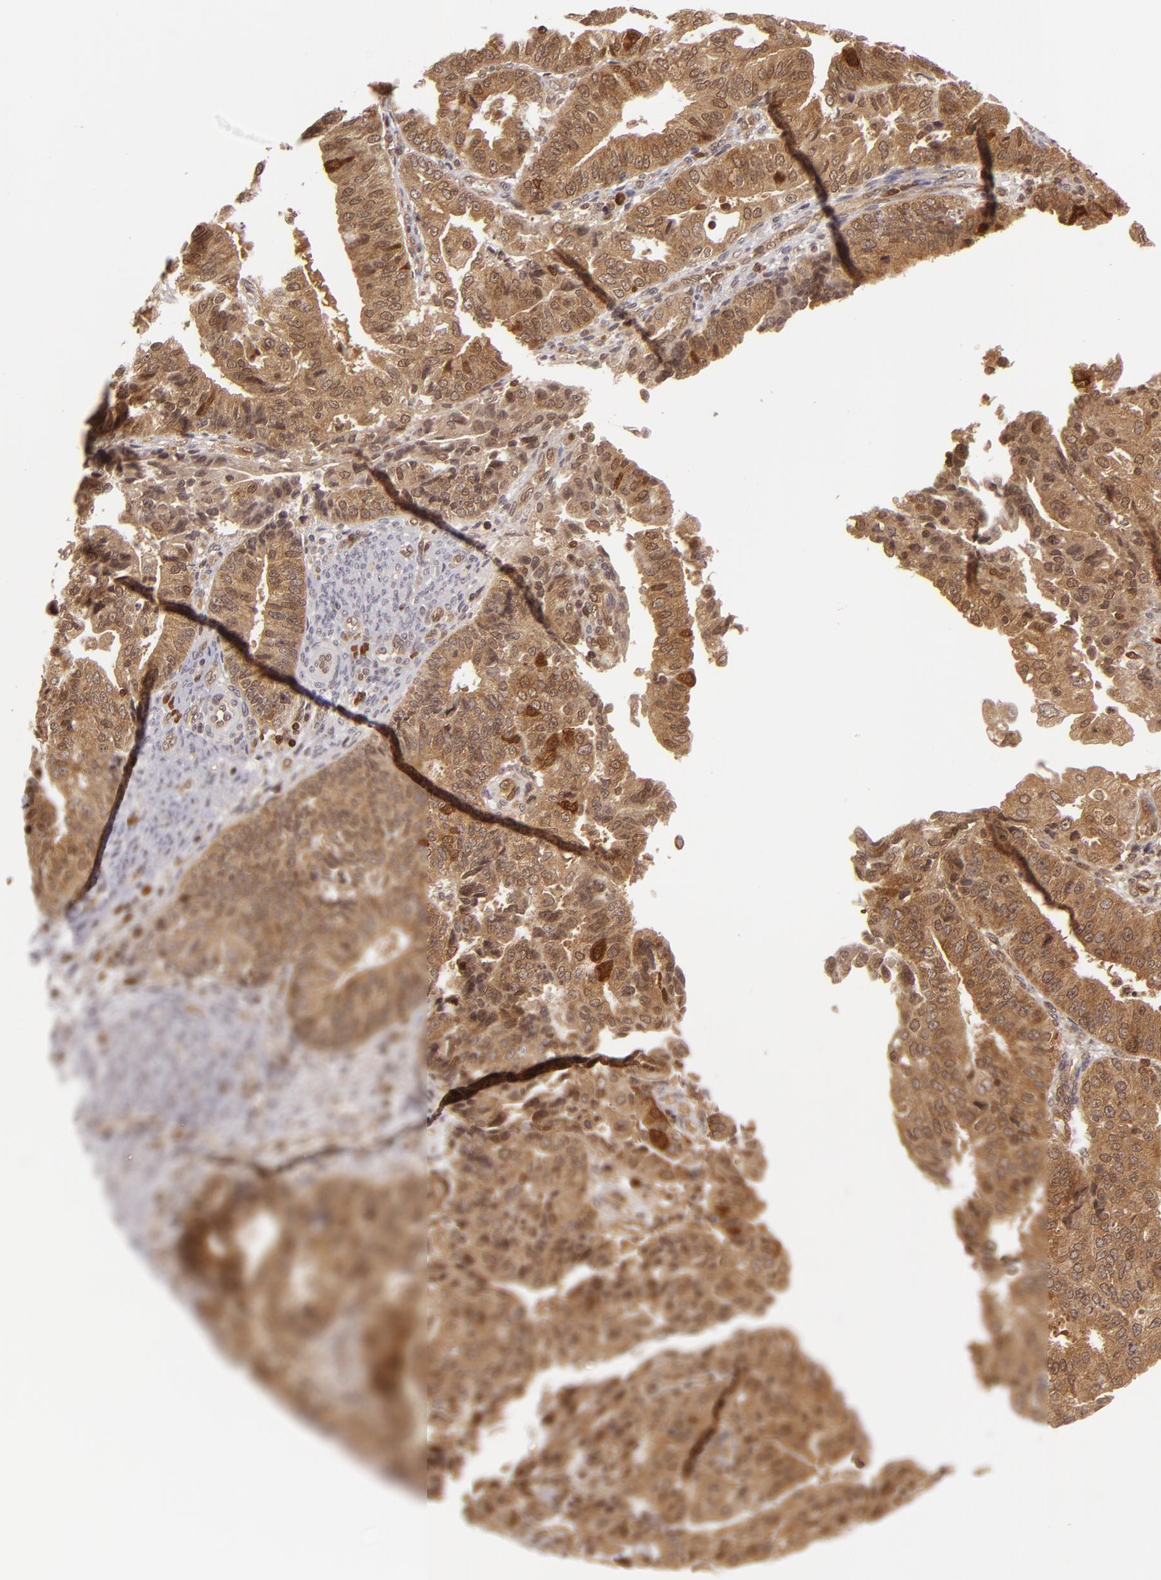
{"staining": {"intensity": "strong", "quantity": ">75%", "location": "cytoplasmic/membranous,nuclear"}, "tissue": "endometrial cancer", "cell_type": "Tumor cells", "image_type": "cancer", "snomed": [{"axis": "morphology", "description": "Adenocarcinoma, NOS"}, {"axis": "topography", "description": "Endometrium"}], "caption": "Immunohistochemistry (IHC) (DAB (3,3'-diaminobenzidine)) staining of adenocarcinoma (endometrial) reveals strong cytoplasmic/membranous and nuclear protein positivity in approximately >75% of tumor cells.", "gene": "ZBTB33", "patient": {"sex": "female", "age": 56}}